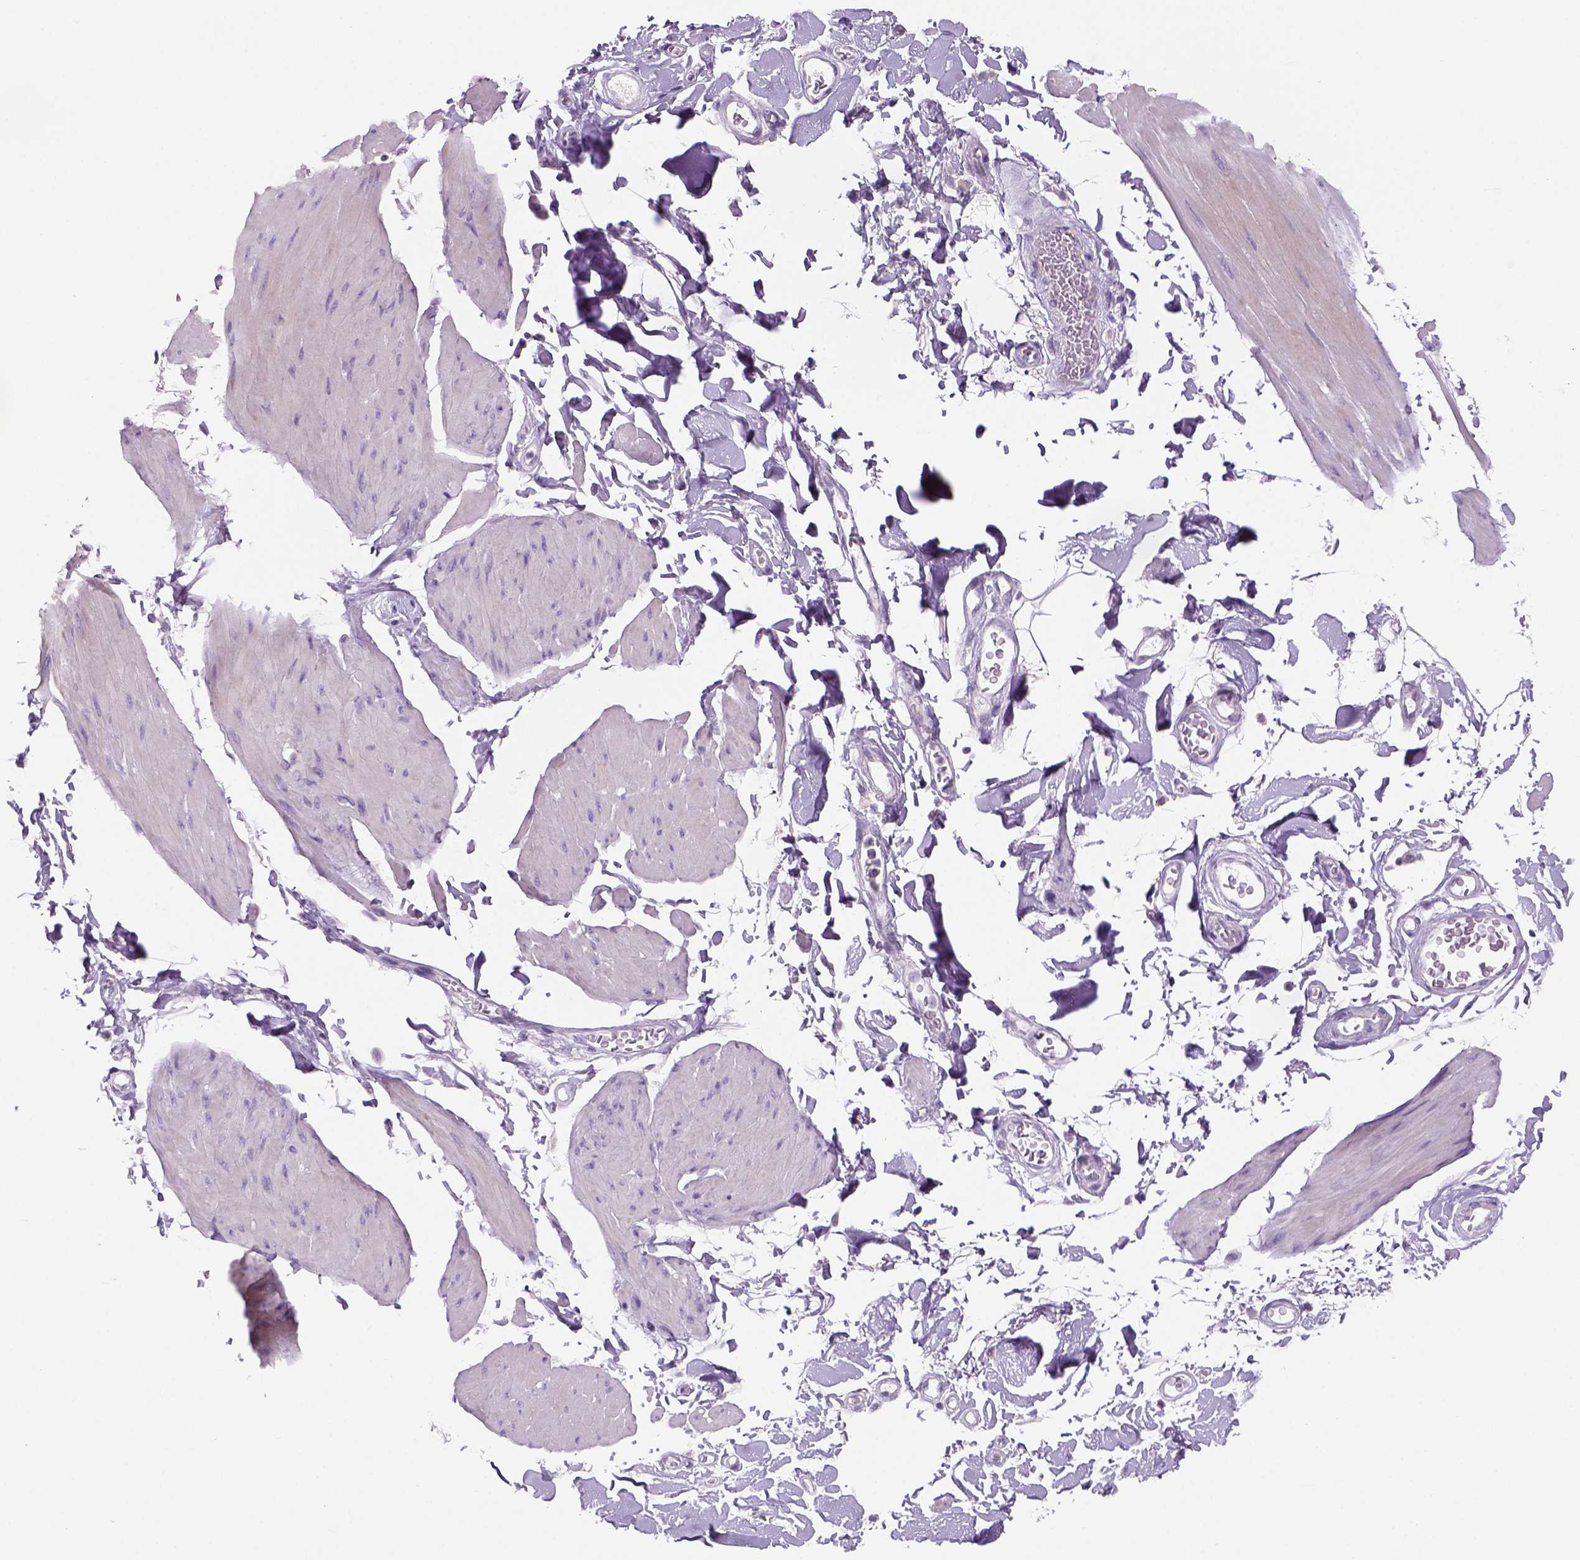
{"staining": {"intensity": "negative", "quantity": "none", "location": "none"}, "tissue": "smooth muscle", "cell_type": "Smooth muscle cells", "image_type": "normal", "snomed": [{"axis": "morphology", "description": "Normal tissue, NOS"}, {"axis": "topography", "description": "Adipose tissue"}, {"axis": "topography", "description": "Smooth muscle"}, {"axis": "topography", "description": "Peripheral nerve tissue"}], "caption": "Smooth muscle stained for a protein using immunohistochemistry demonstrates no expression smooth muscle cells.", "gene": "ADGRV1", "patient": {"sex": "male", "age": 83}}